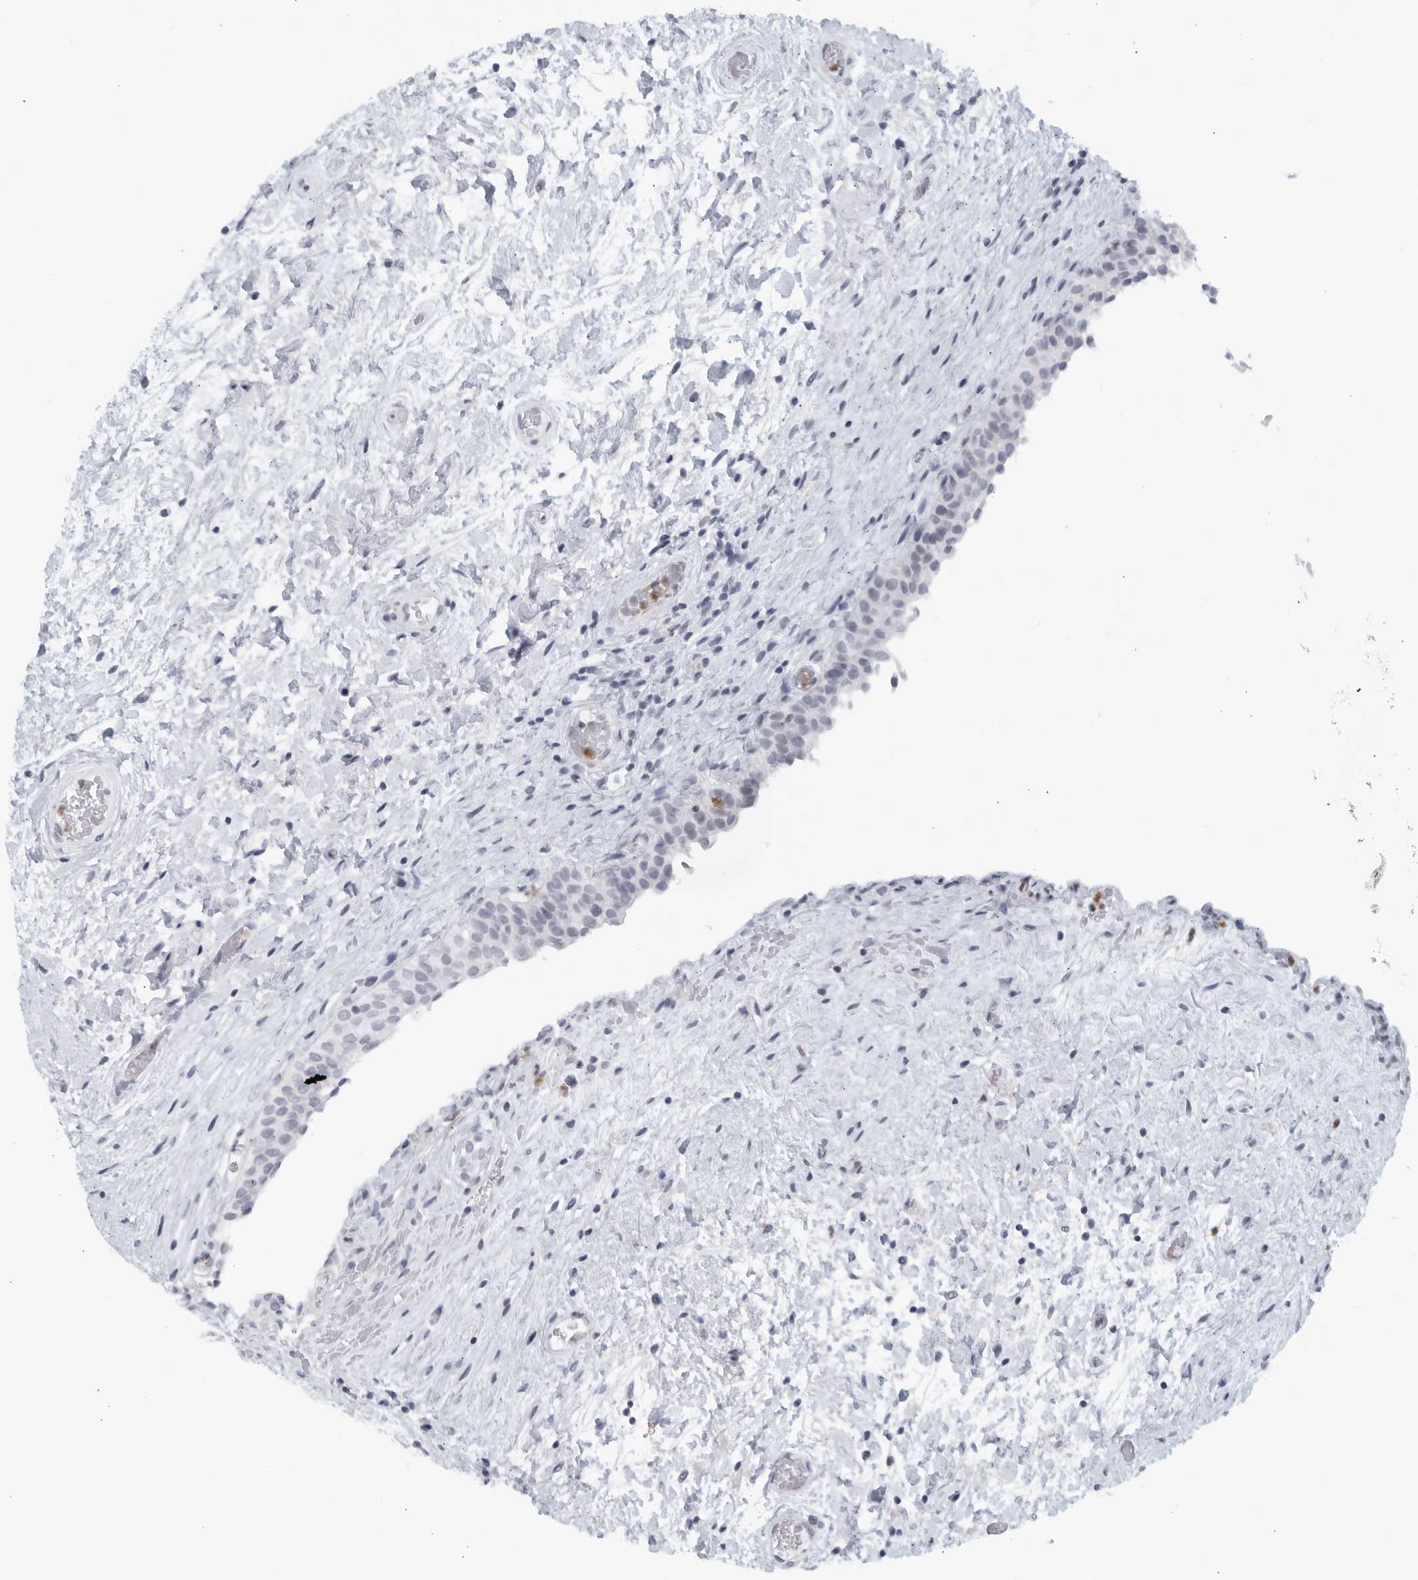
{"staining": {"intensity": "negative", "quantity": "none", "location": "none"}, "tissue": "urinary bladder", "cell_type": "Urothelial cells", "image_type": "normal", "snomed": [{"axis": "morphology", "description": "Normal tissue, NOS"}, {"axis": "topography", "description": "Urinary bladder"}], "caption": "Protein analysis of benign urinary bladder displays no significant expression in urothelial cells.", "gene": "KLK7", "patient": {"sex": "male", "age": 74}}